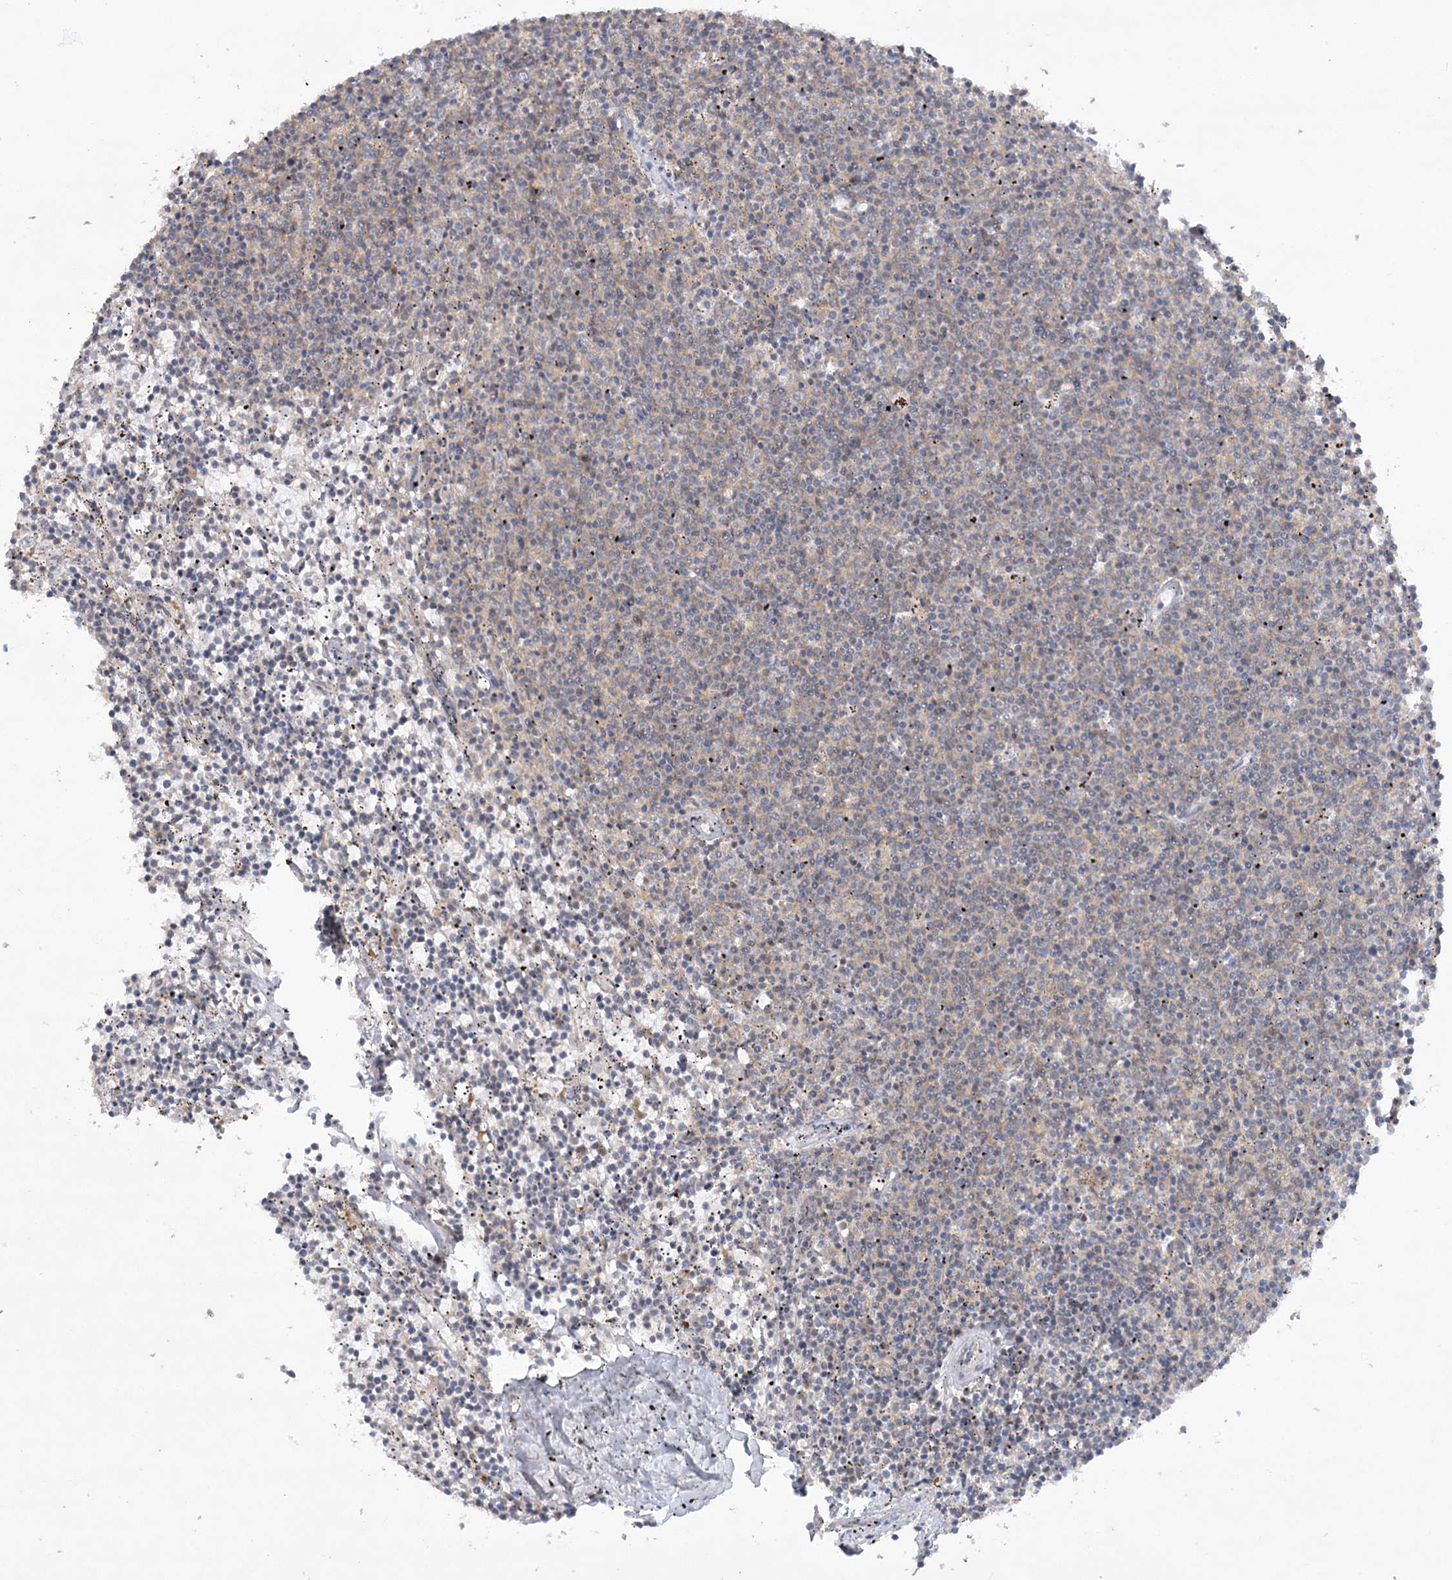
{"staining": {"intensity": "negative", "quantity": "none", "location": "none"}, "tissue": "lymphoma", "cell_type": "Tumor cells", "image_type": "cancer", "snomed": [{"axis": "morphology", "description": "Malignant lymphoma, non-Hodgkin's type, Low grade"}, {"axis": "topography", "description": "Spleen"}], "caption": "Malignant lymphoma, non-Hodgkin's type (low-grade) stained for a protein using IHC shows no positivity tumor cells.", "gene": "TRAF3IP1", "patient": {"sex": "female", "age": 50}}